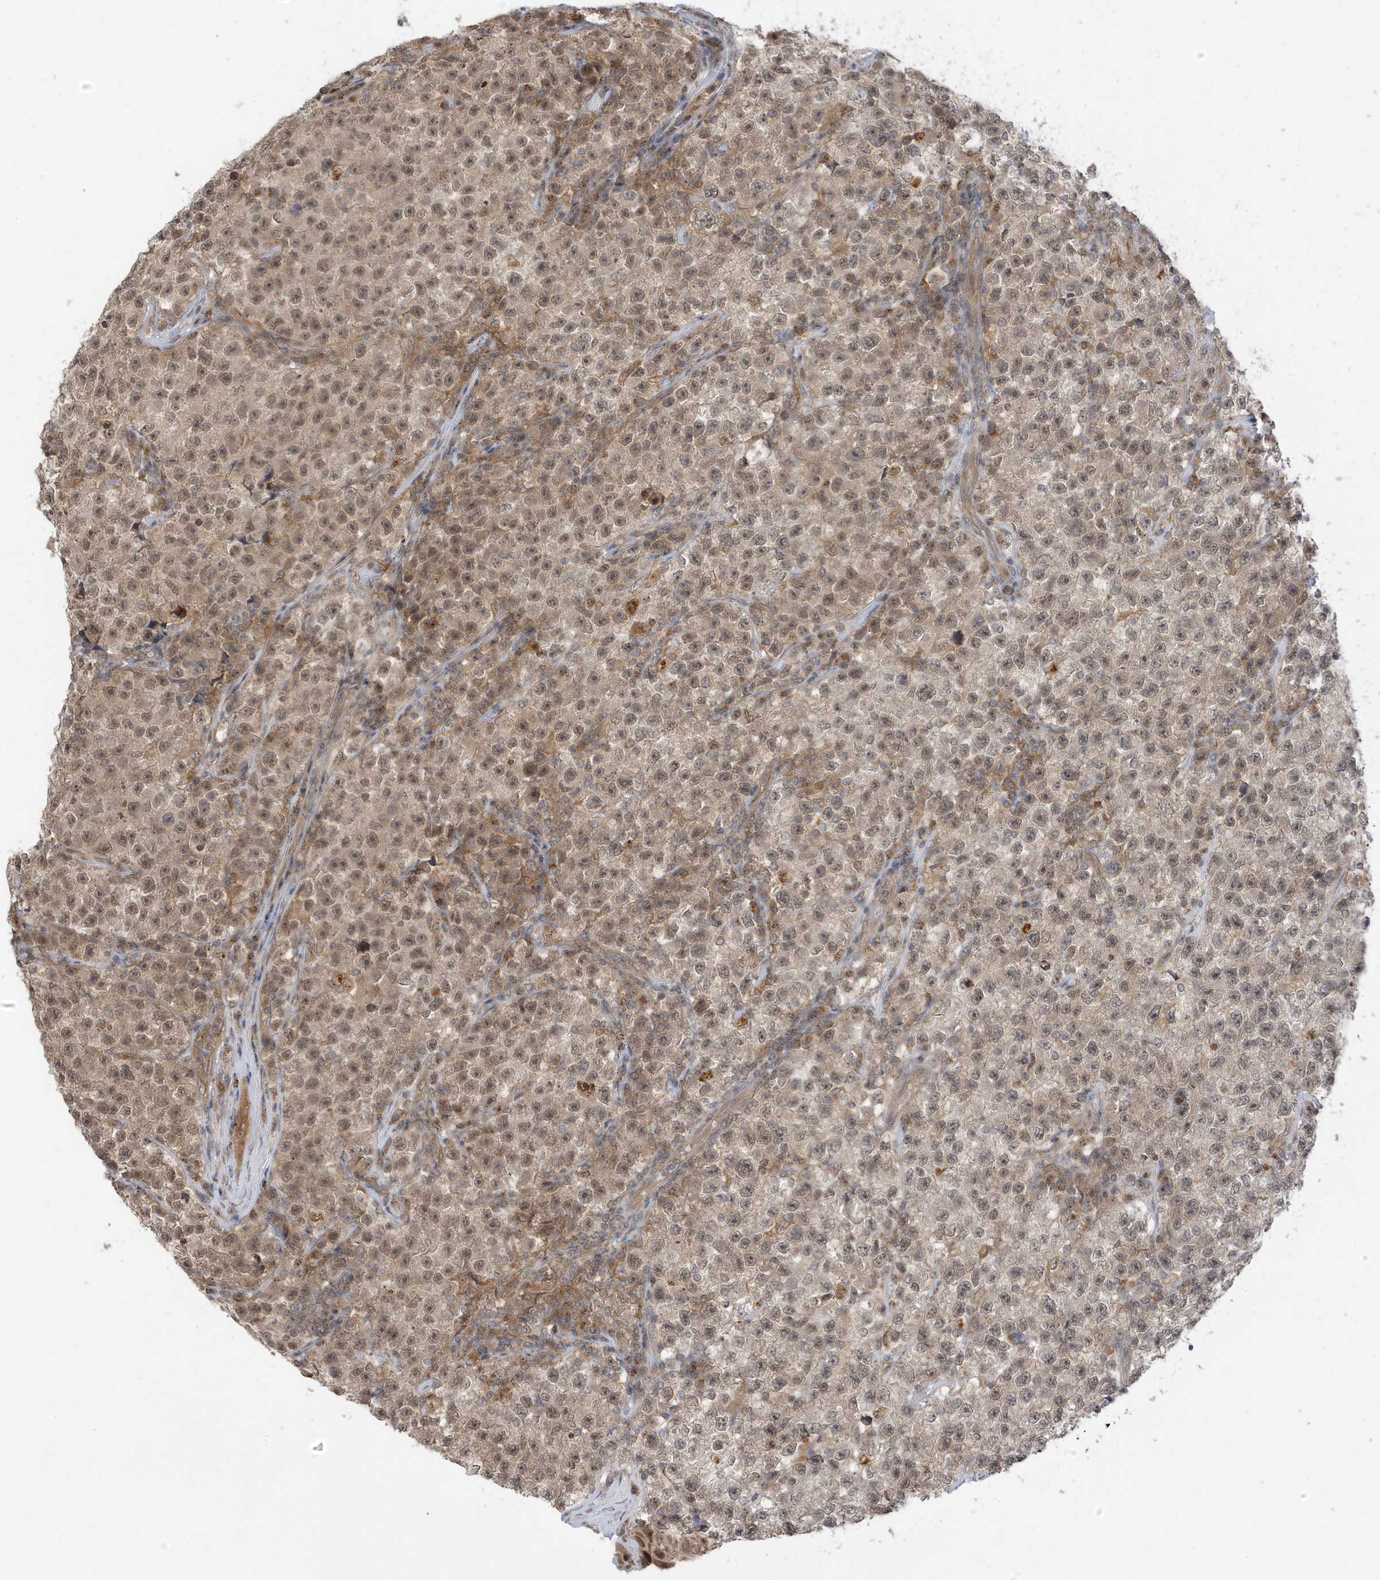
{"staining": {"intensity": "moderate", "quantity": ">75%", "location": "nuclear"}, "tissue": "testis cancer", "cell_type": "Tumor cells", "image_type": "cancer", "snomed": [{"axis": "morphology", "description": "Seminoma, NOS"}, {"axis": "topography", "description": "Testis"}], "caption": "Protein analysis of testis cancer (seminoma) tissue reveals moderate nuclear expression in about >75% of tumor cells.", "gene": "TAB3", "patient": {"sex": "male", "age": 22}}